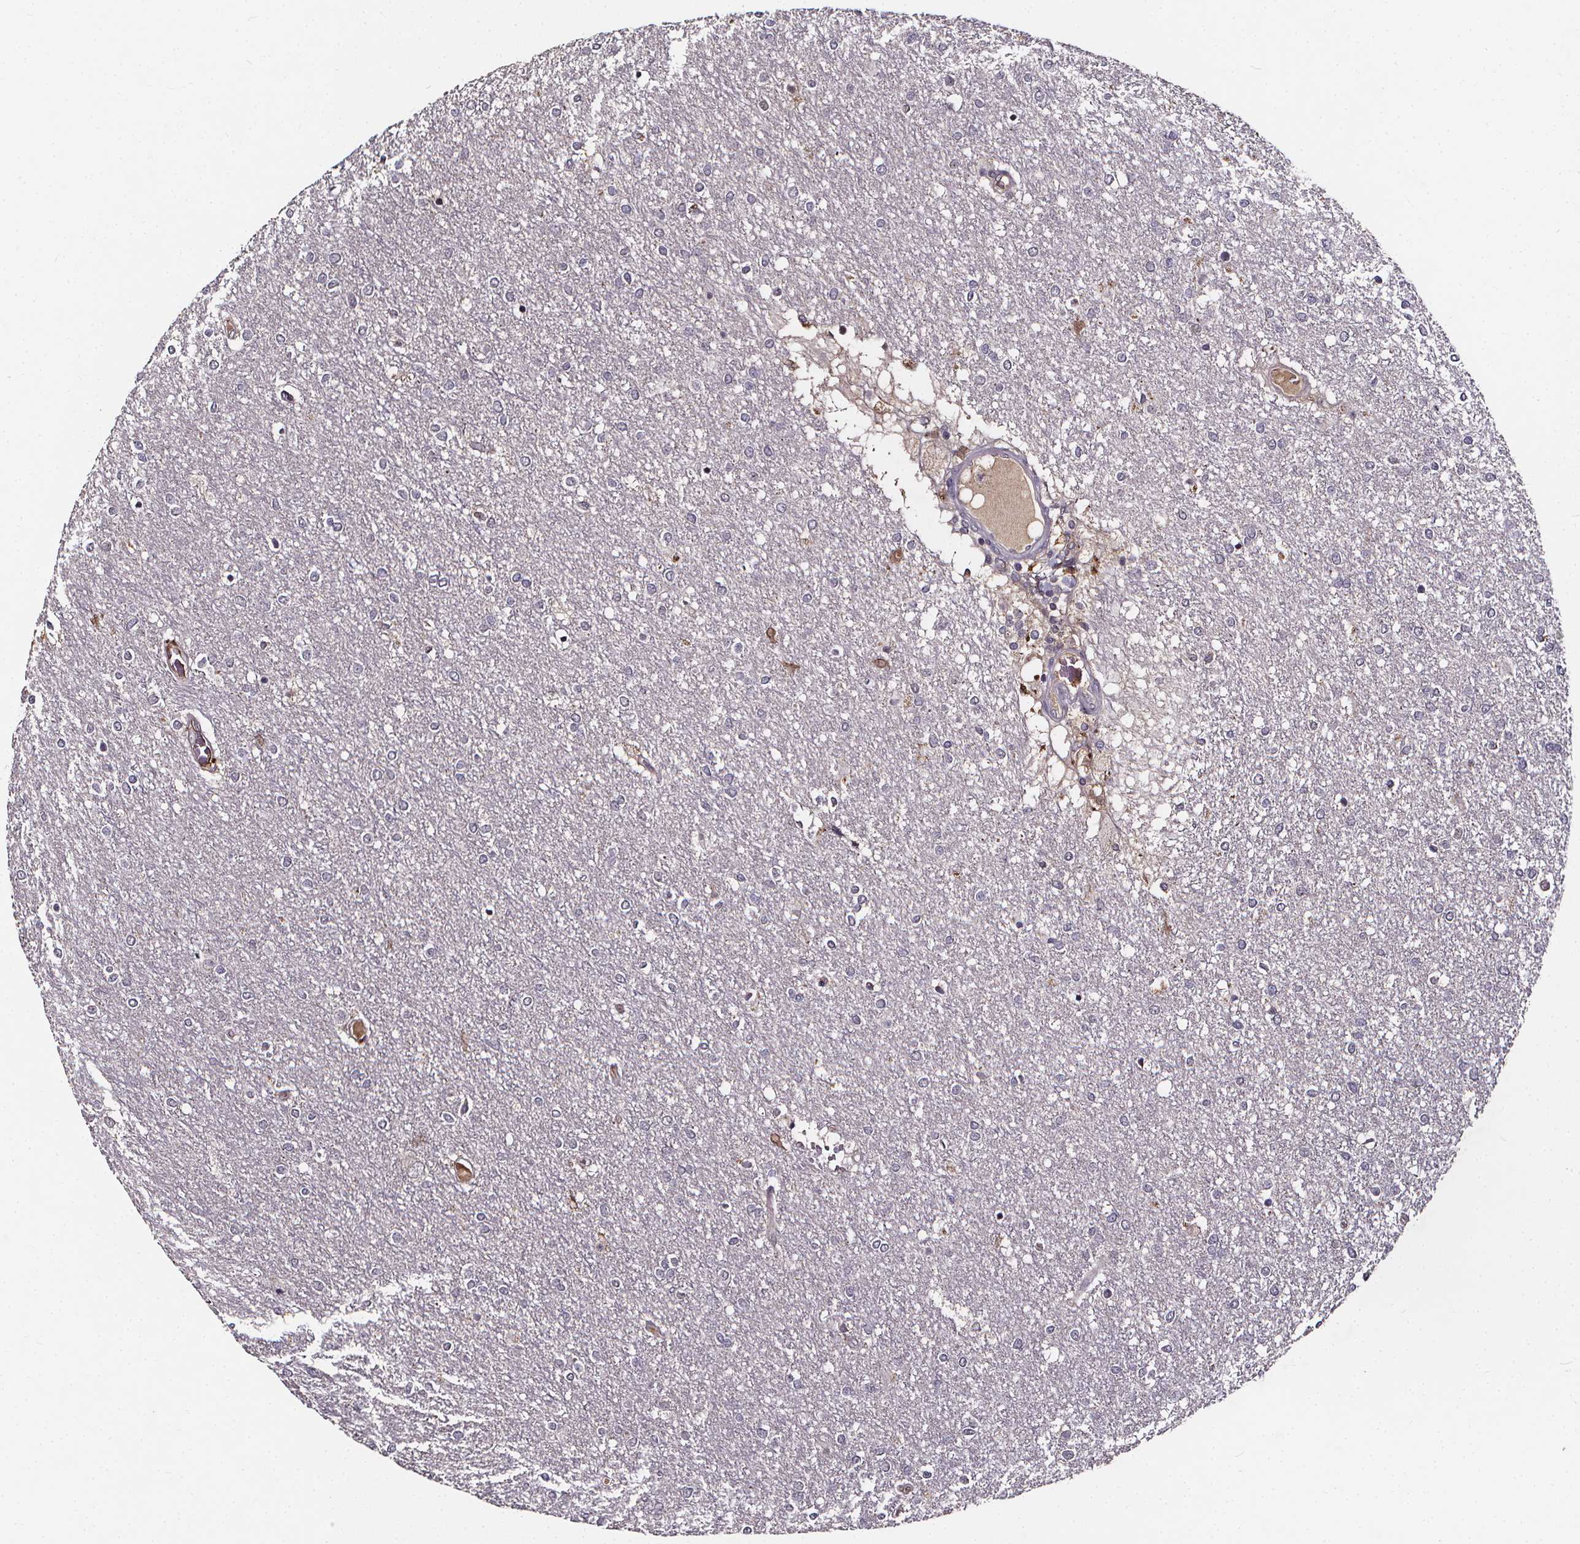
{"staining": {"intensity": "negative", "quantity": "none", "location": "none"}, "tissue": "glioma", "cell_type": "Tumor cells", "image_type": "cancer", "snomed": [{"axis": "morphology", "description": "Glioma, malignant, High grade"}, {"axis": "topography", "description": "Brain"}], "caption": "Immunohistochemical staining of high-grade glioma (malignant) exhibits no significant expression in tumor cells.", "gene": "SPAG8", "patient": {"sex": "female", "age": 61}}